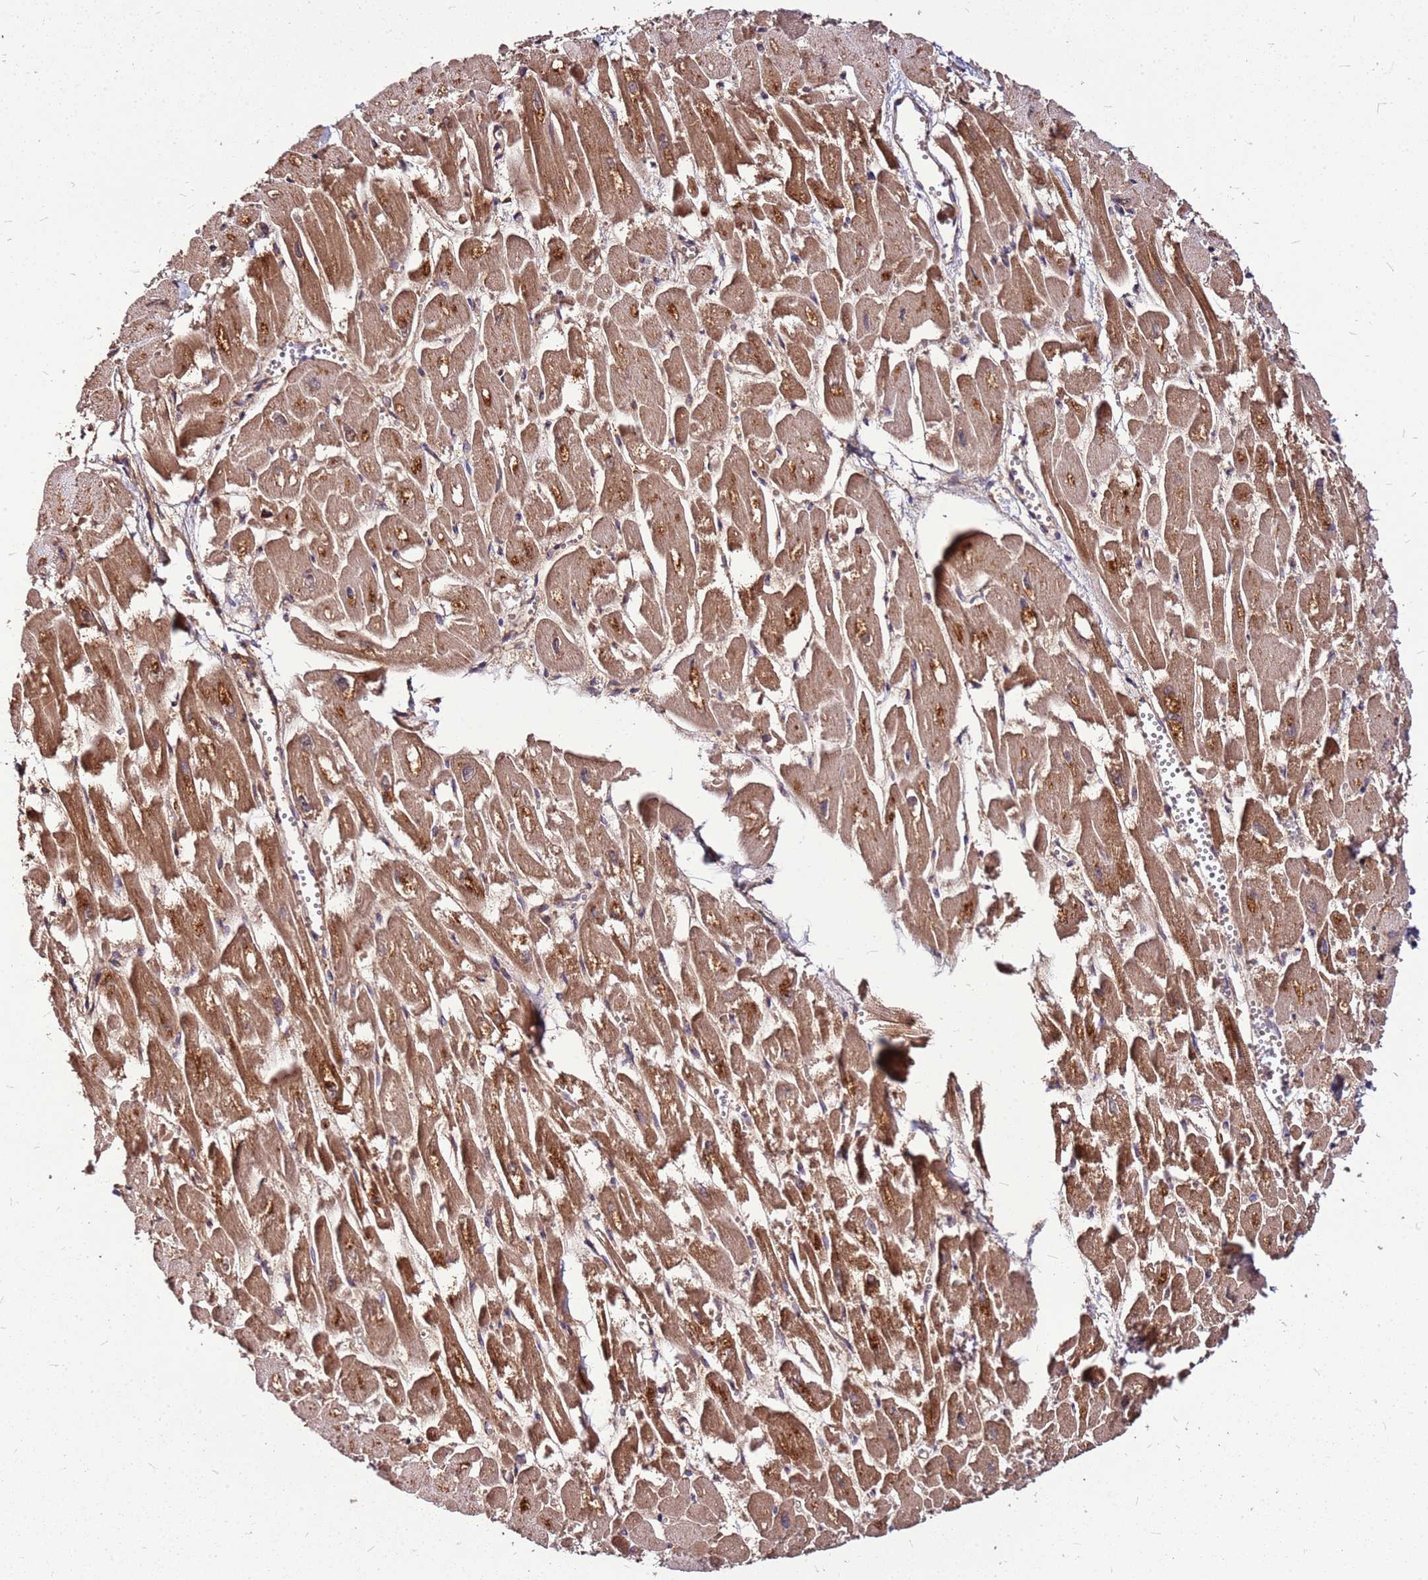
{"staining": {"intensity": "moderate", "quantity": ">75%", "location": "cytoplasmic/membranous"}, "tissue": "heart muscle", "cell_type": "Cardiomyocytes", "image_type": "normal", "snomed": [{"axis": "morphology", "description": "Normal tissue, NOS"}, {"axis": "topography", "description": "Heart"}], "caption": "Brown immunohistochemical staining in normal human heart muscle demonstrates moderate cytoplasmic/membranous expression in approximately >75% of cardiomyocytes.", "gene": "LYPLAL1", "patient": {"sex": "male", "age": 54}}